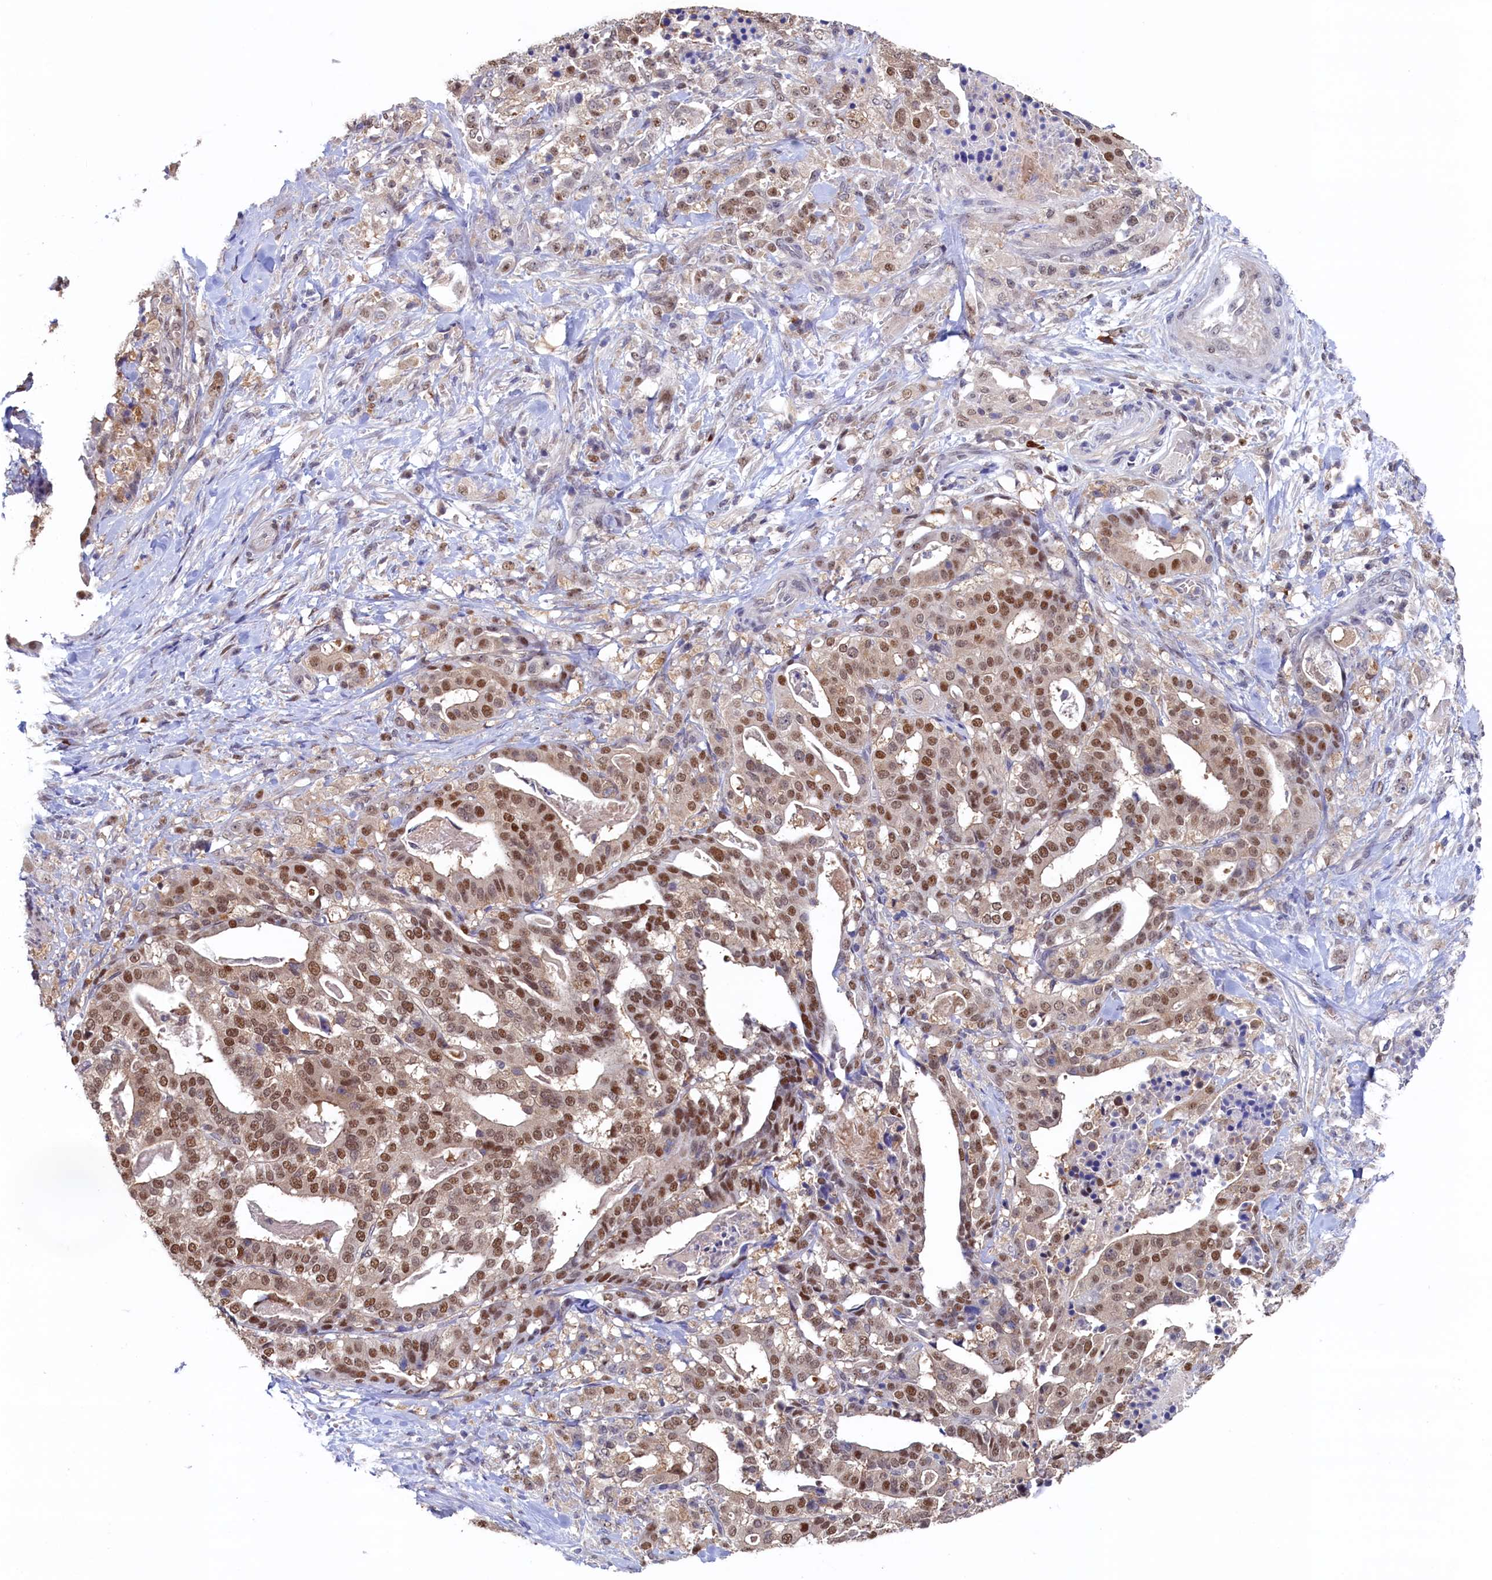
{"staining": {"intensity": "moderate", "quantity": ">75%", "location": "nuclear"}, "tissue": "stomach cancer", "cell_type": "Tumor cells", "image_type": "cancer", "snomed": [{"axis": "morphology", "description": "Adenocarcinoma, NOS"}, {"axis": "topography", "description": "Stomach"}], "caption": "High-magnification brightfield microscopy of adenocarcinoma (stomach) stained with DAB (3,3'-diaminobenzidine) (brown) and counterstained with hematoxylin (blue). tumor cells exhibit moderate nuclear expression is appreciated in approximately>75% of cells.", "gene": "AHCY", "patient": {"sex": "male", "age": 48}}